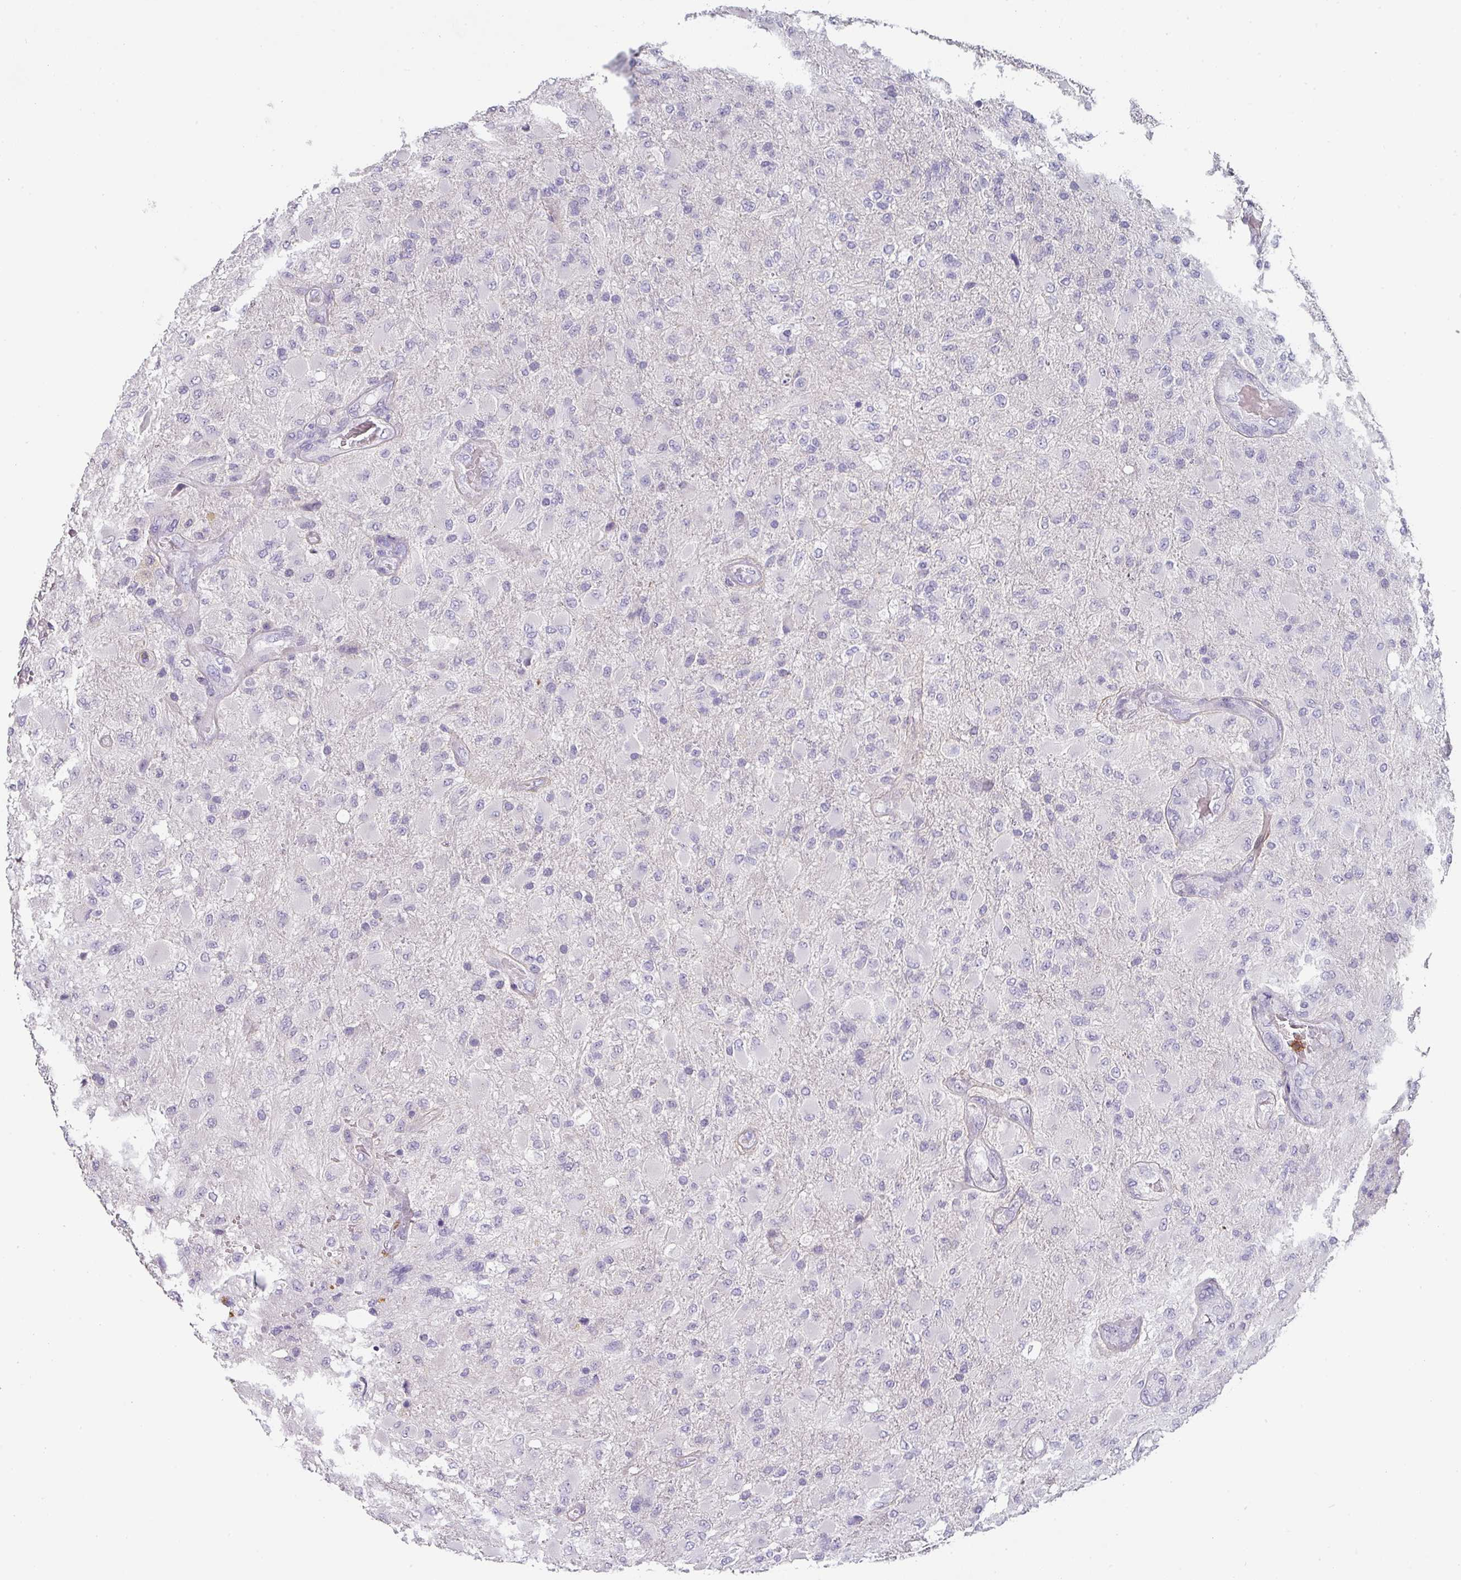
{"staining": {"intensity": "negative", "quantity": "none", "location": "none"}, "tissue": "glioma", "cell_type": "Tumor cells", "image_type": "cancer", "snomed": [{"axis": "morphology", "description": "Glioma, malignant, Low grade"}, {"axis": "topography", "description": "Brain"}], "caption": "Immunohistochemical staining of human malignant glioma (low-grade) shows no significant positivity in tumor cells.", "gene": "BTLA", "patient": {"sex": "male", "age": 65}}